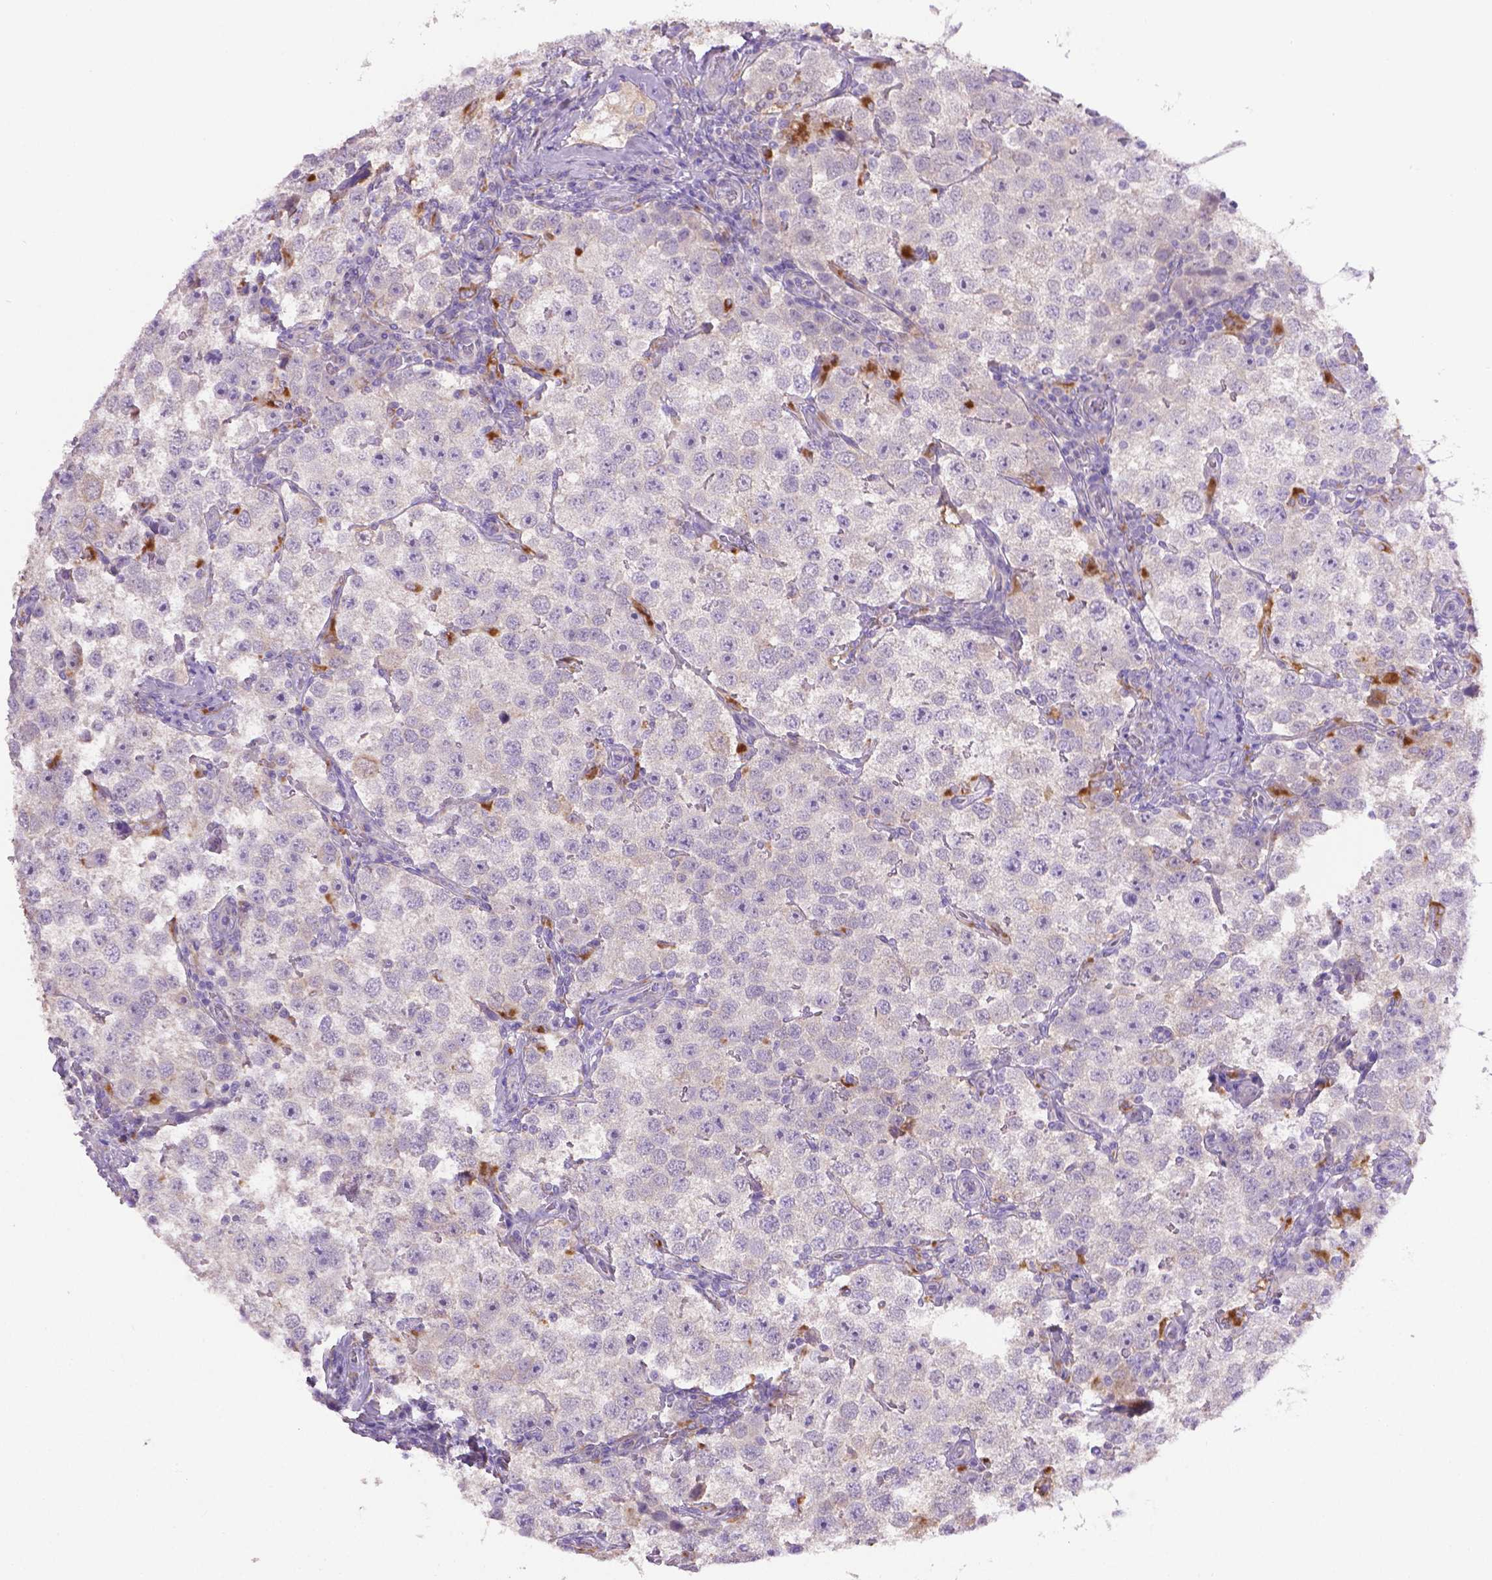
{"staining": {"intensity": "negative", "quantity": "none", "location": "none"}, "tissue": "testis cancer", "cell_type": "Tumor cells", "image_type": "cancer", "snomed": [{"axis": "morphology", "description": "Seminoma, NOS"}, {"axis": "topography", "description": "Testis"}], "caption": "Micrograph shows no significant protein staining in tumor cells of testis cancer (seminoma).", "gene": "CDH7", "patient": {"sex": "male", "age": 37}}